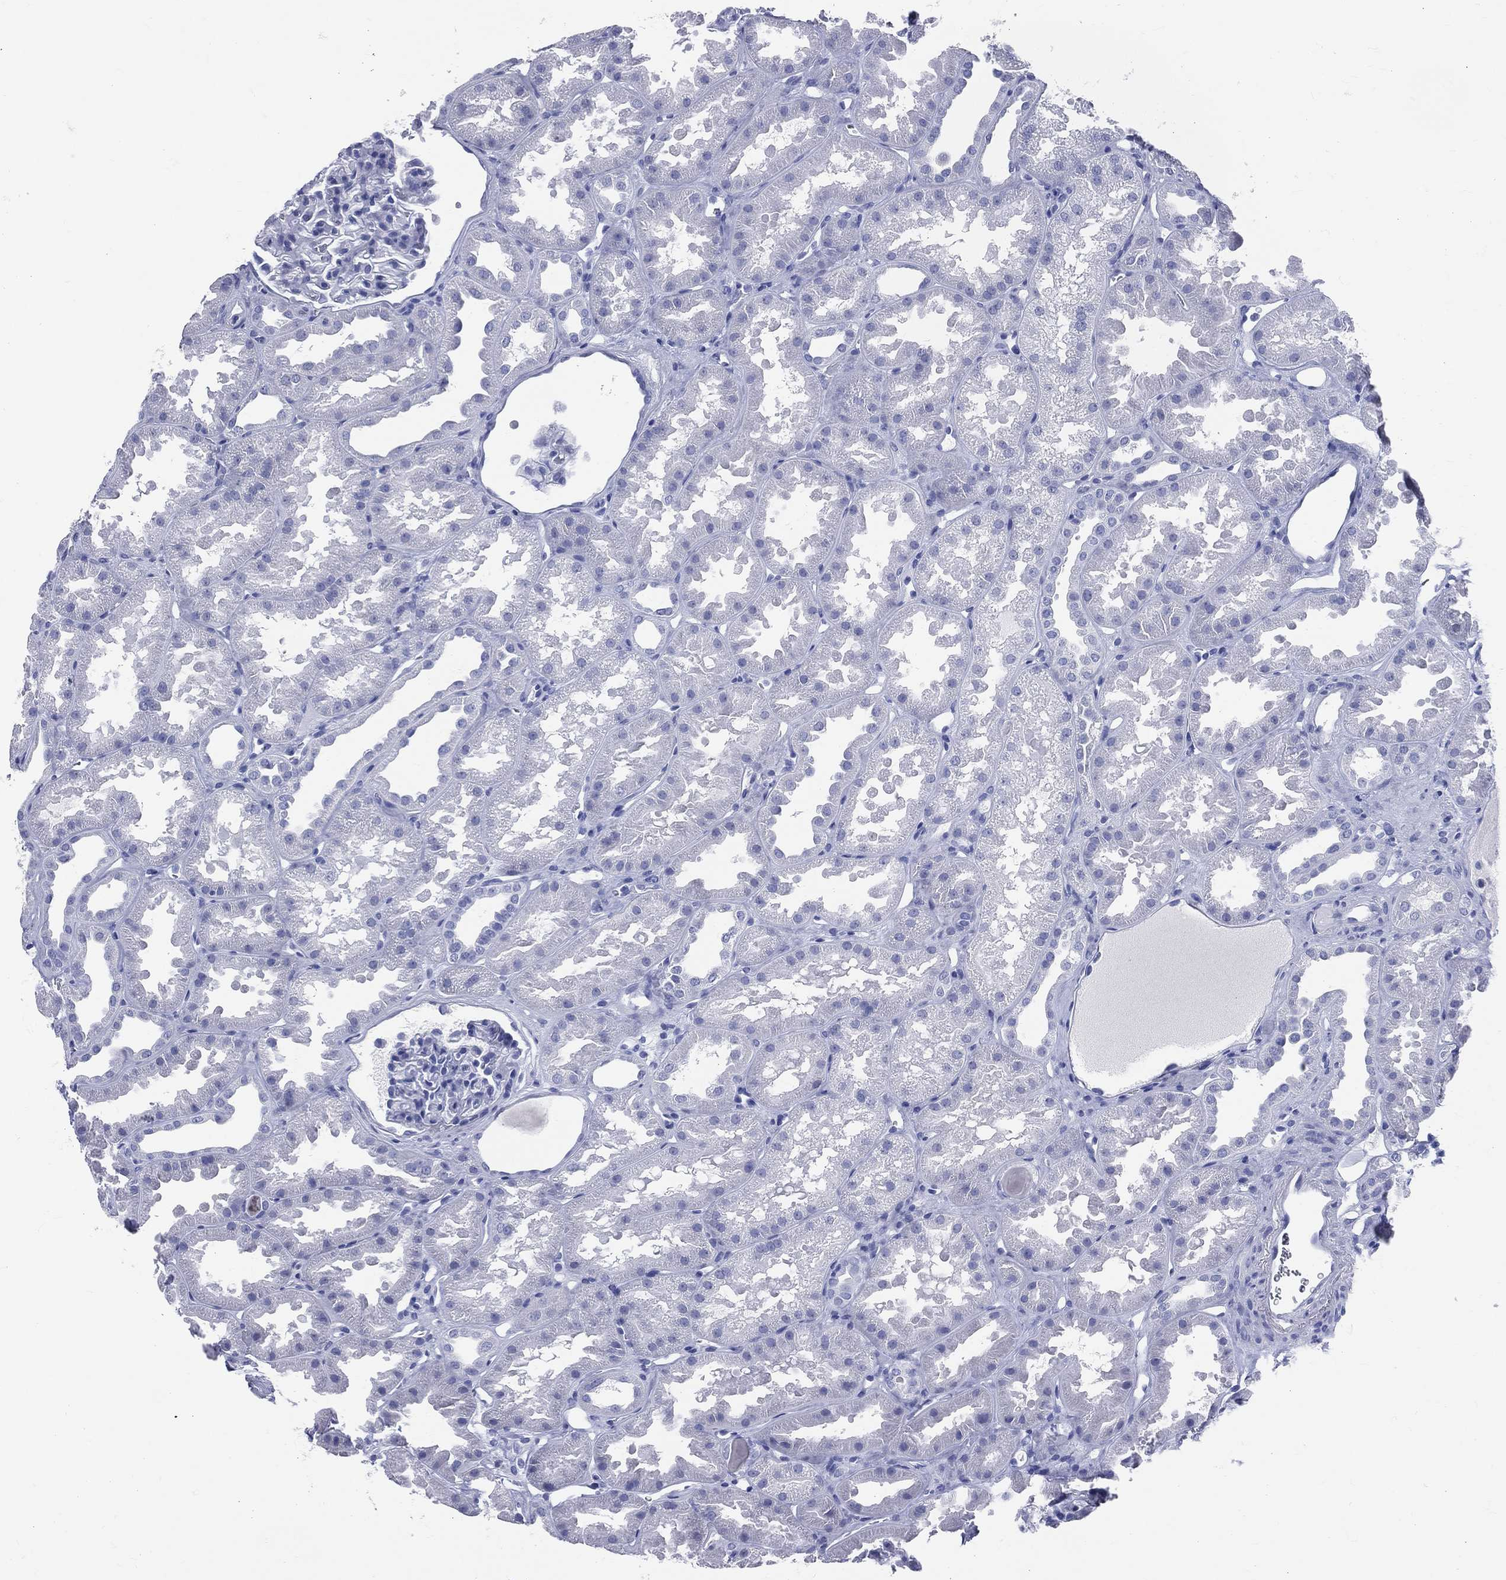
{"staining": {"intensity": "negative", "quantity": "none", "location": "none"}, "tissue": "kidney", "cell_type": "Cells in glomeruli", "image_type": "normal", "snomed": [{"axis": "morphology", "description": "Normal tissue, NOS"}, {"axis": "topography", "description": "Kidney"}], "caption": "Histopathology image shows no significant protein expression in cells in glomeruli of benign kidney.", "gene": "CYLC1", "patient": {"sex": "male", "age": 61}}